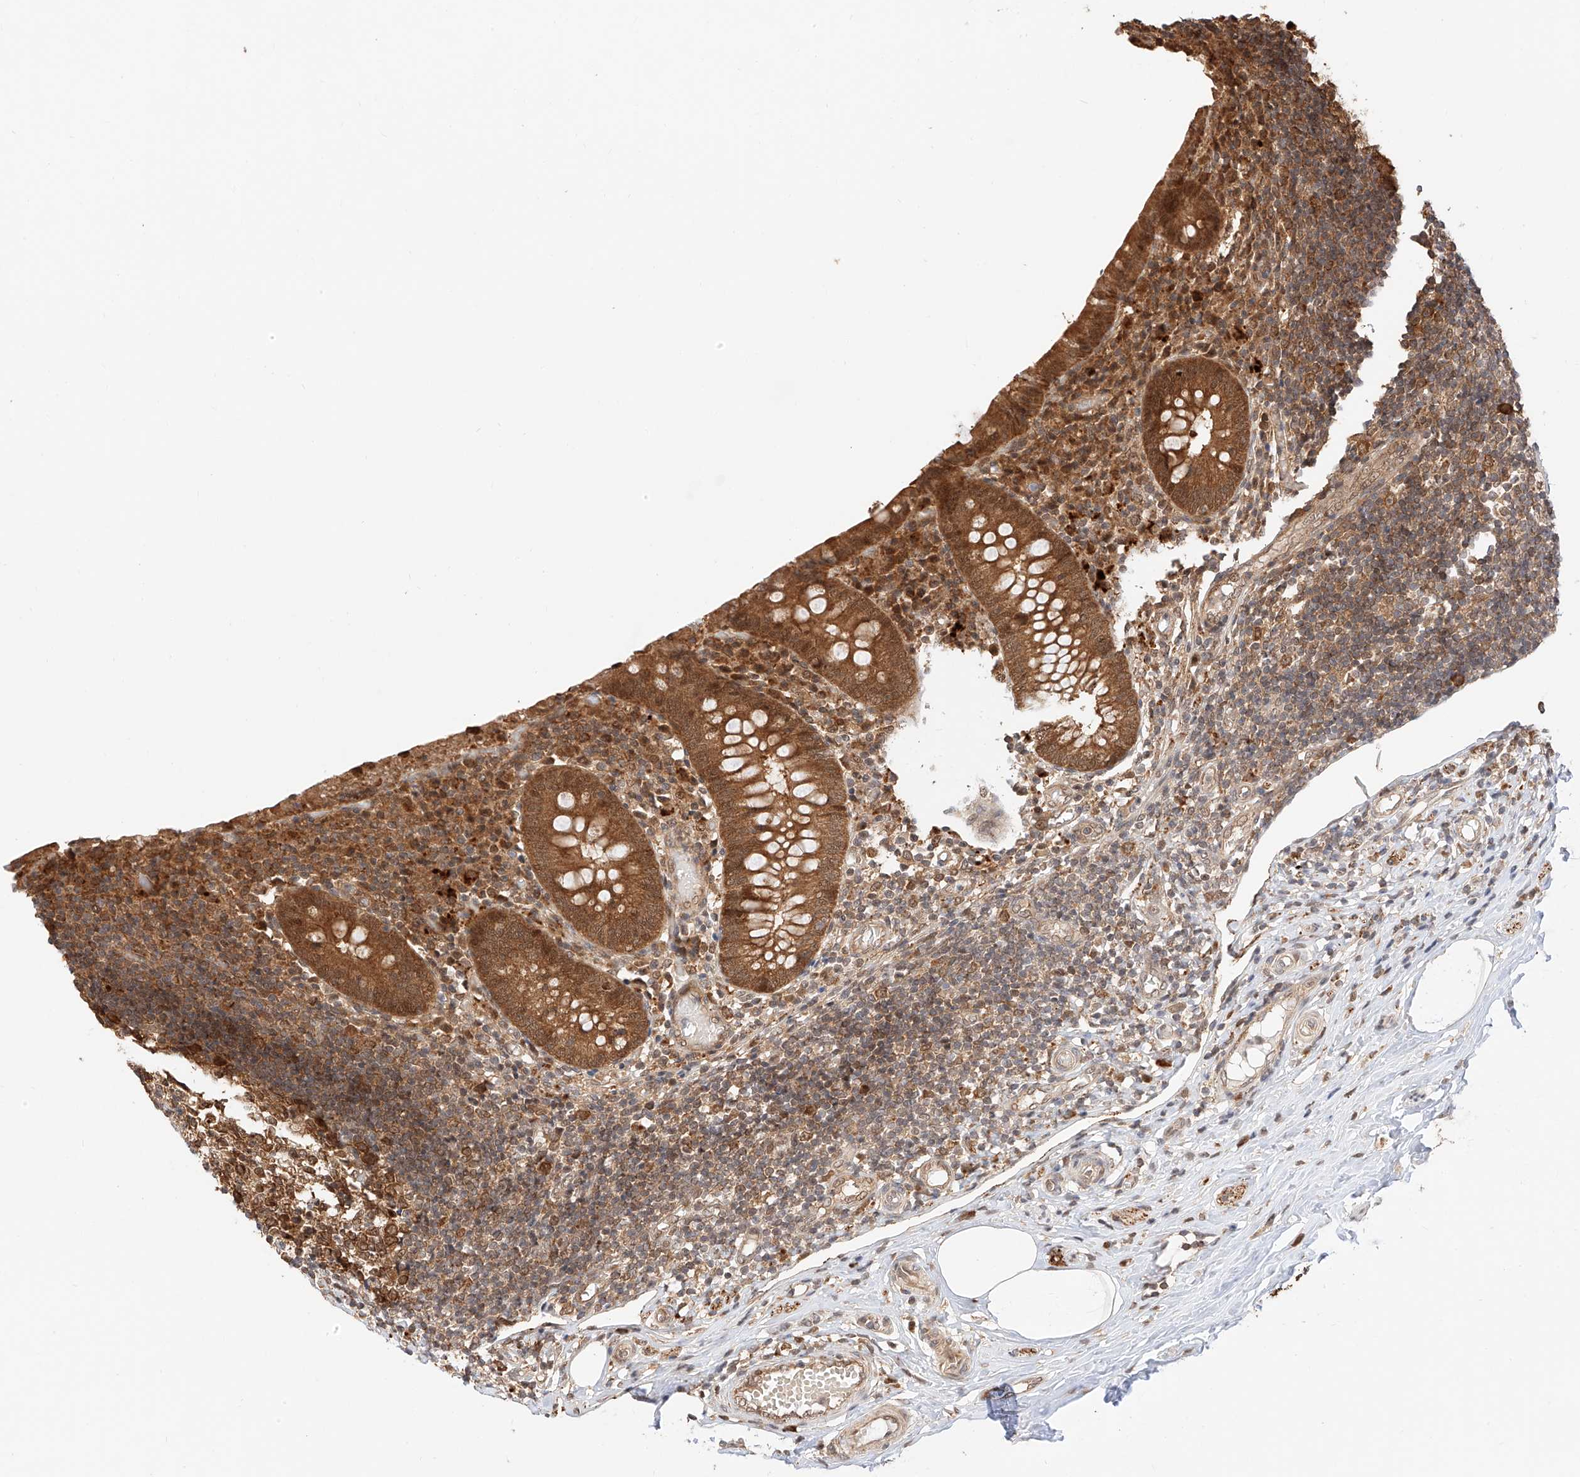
{"staining": {"intensity": "strong", "quantity": ">75%", "location": "cytoplasmic/membranous,nuclear"}, "tissue": "appendix", "cell_type": "Glandular cells", "image_type": "normal", "snomed": [{"axis": "morphology", "description": "Normal tissue, NOS"}, {"axis": "topography", "description": "Appendix"}], "caption": "Benign appendix shows strong cytoplasmic/membranous,nuclear expression in about >75% of glandular cells.", "gene": "EIF4H", "patient": {"sex": "female", "age": 17}}